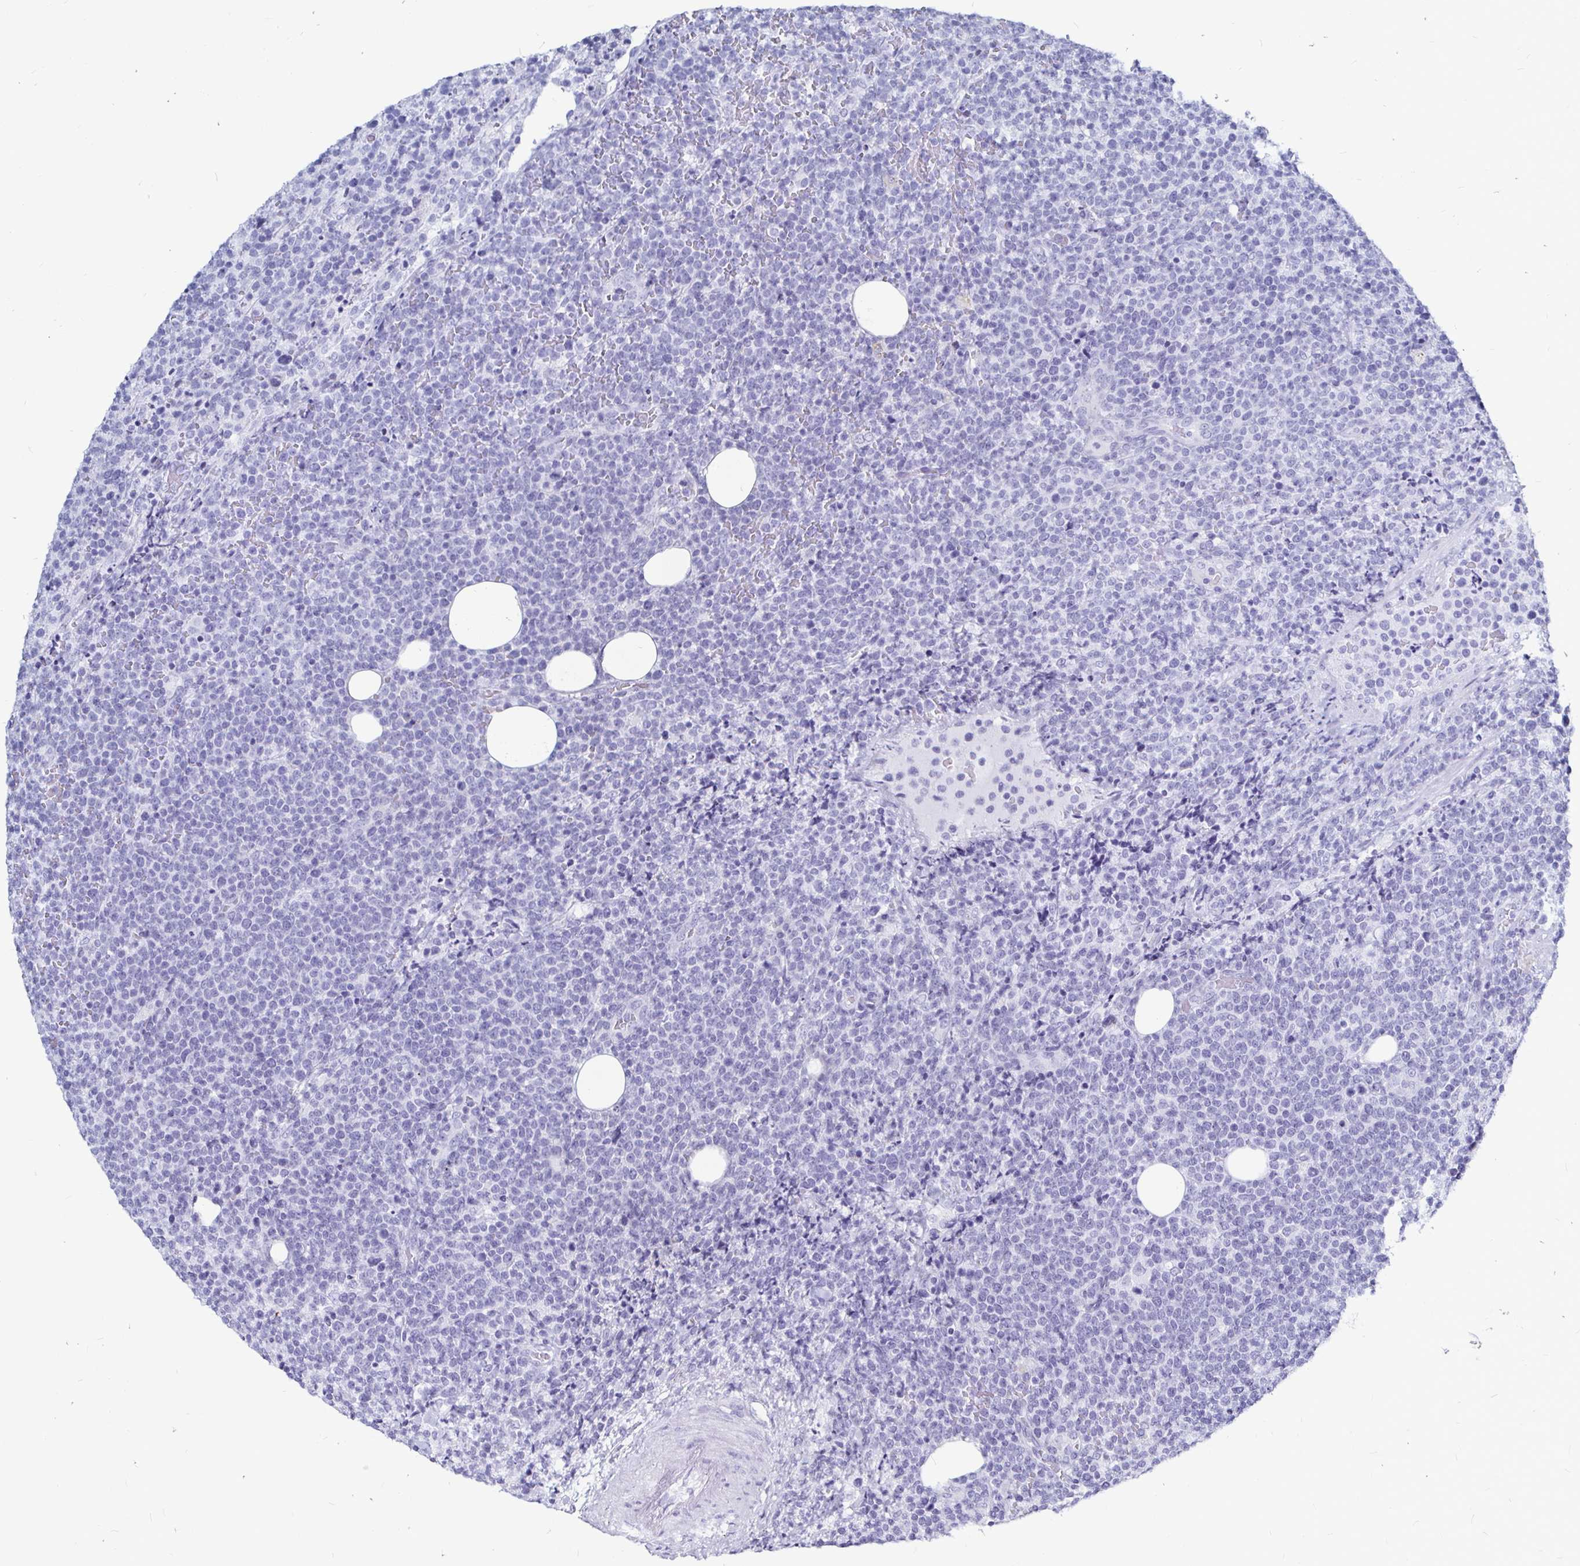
{"staining": {"intensity": "negative", "quantity": "none", "location": "none"}, "tissue": "lymphoma", "cell_type": "Tumor cells", "image_type": "cancer", "snomed": [{"axis": "morphology", "description": "Malignant lymphoma, non-Hodgkin's type, High grade"}, {"axis": "topography", "description": "Lymph node"}], "caption": "Immunohistochemical staining of human lymphoma reveals no significant staining in tumor cells.", "gene": "LUZP4", "patient": {"sex": "male", "age": 61}}